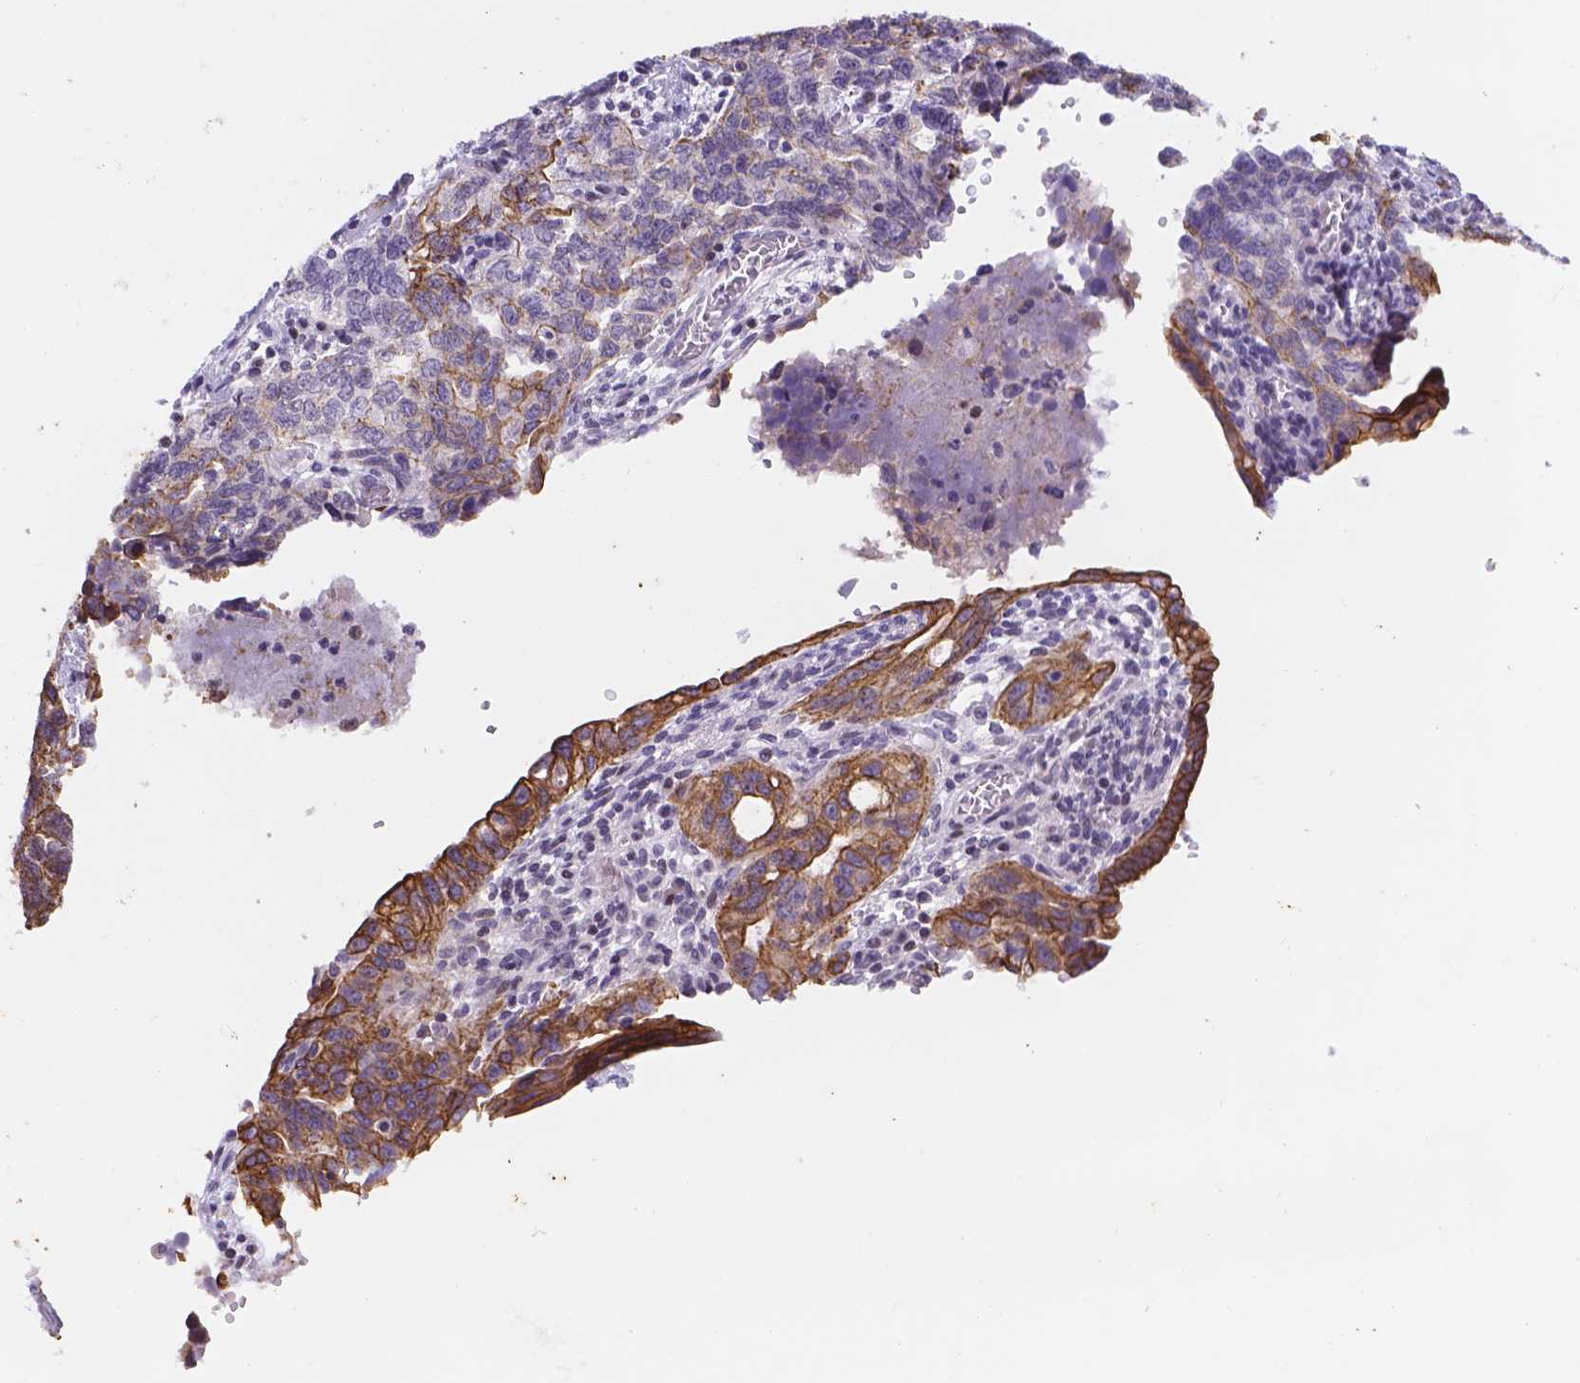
{"staining": {"intensity": "moderate", "quantity": ">75%", "location": "cytoplasmic/membranous"}, "tissue": "ovarian cancer", "cell_type": "Tumor cells", "image_type": "cancer", "snomed": [{"axis": "morphology", "description": "Cystadenocarcinoma, serous, NOS"}, {"axis": "topography", "description": "Ovary"}], "caption": "Protein staining of ovarian cancer (serous cystadenocarcinoma) tissue demonstrates moderate cytoplasmic/membranous positivity in approximately >75% of tumor cells.", "gene": "DMWD", "patient": {"sex": "female", "age": 69}}